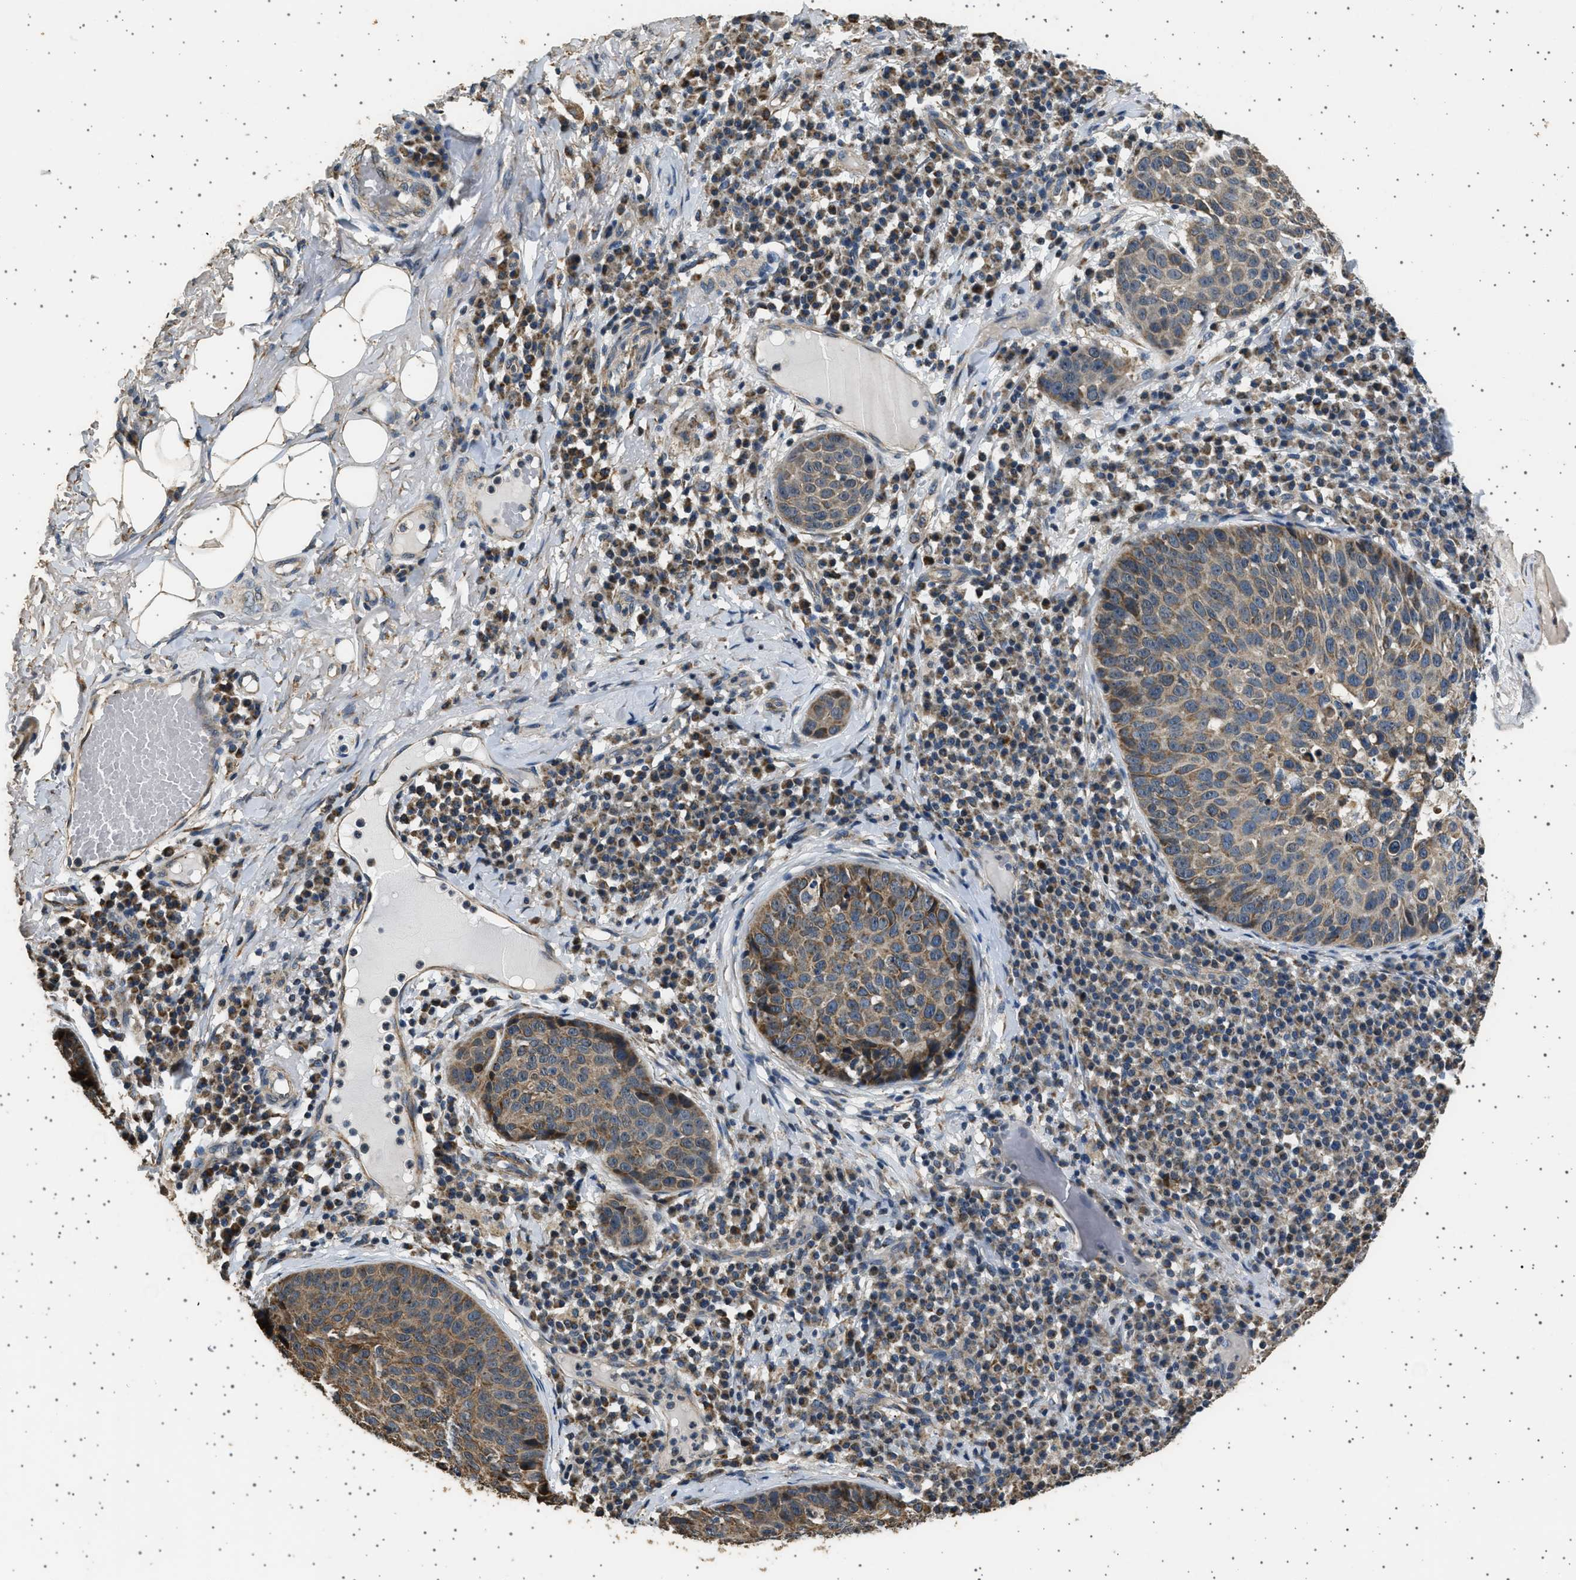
{"staining": {"intensity": "moderate", "quantity": ">75%", "location": "cytoplasmic/membranous"}, "tissue": "skin cancer", "cell_type": "Tumor cells", "image_type": "cancer", "snomed": [{"axis": "morphology", "description": "Squamous cell carcinoma in situ, NOS"}, {"axis": "morphology", "description": "Squamous cell carcinoma, NOS"}, {"axis": "topography", "description": "Skin"}], "caption": "High-magnification brightfield microscopy of squamous cell carcinoma in situ (skin) stained with DAB (3,3'-diaminobenzidine) (brown) and counterstained with hematoxylin (blue). tumor cells exhibit moderate cytoplasmic/membranous expression is appreciated in approximately>75% of cells. The staining was performed using DAB to visualize the protein expression in brown, while the nuclei were stained in blue with hematoxylin (Magnification: 20x).", "gene": "KCNA4", "patient": {"sex": "male", "age": 93}}